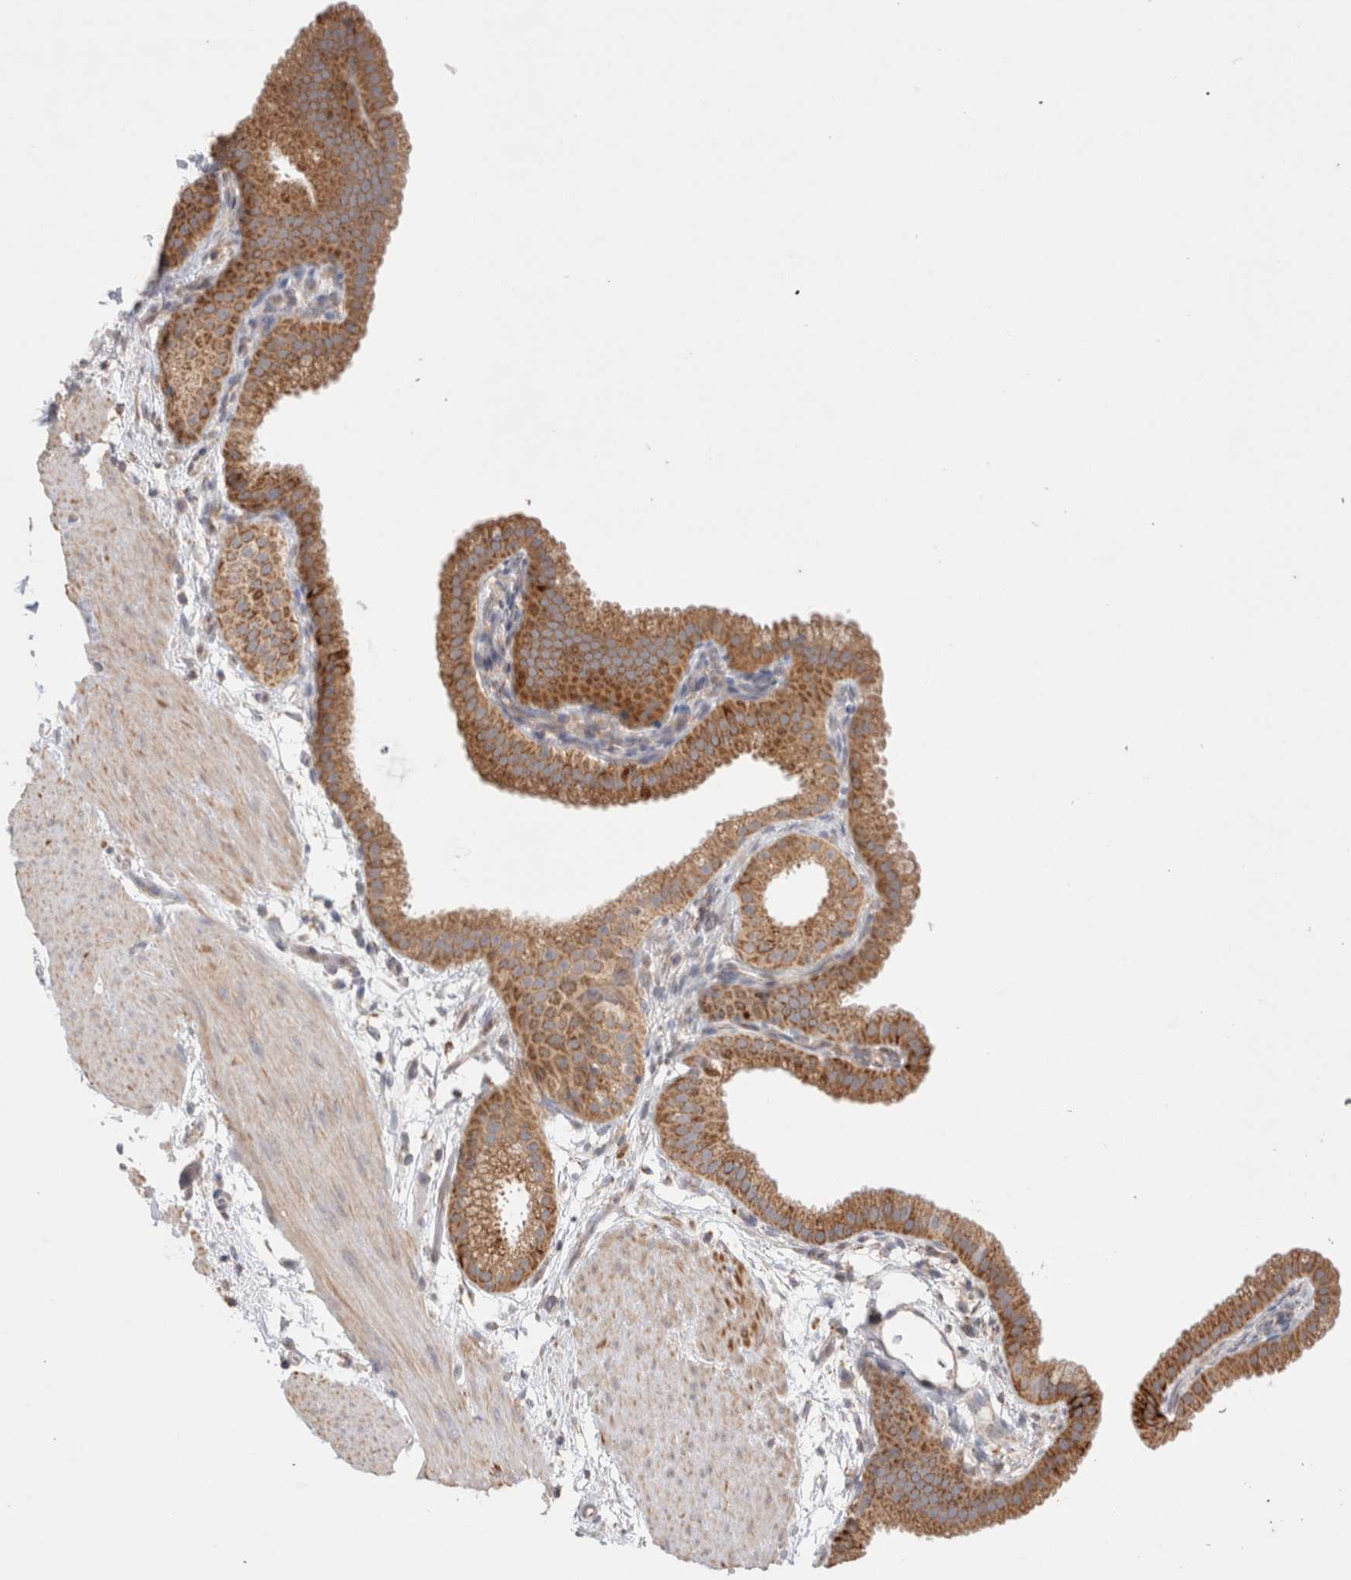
{"staining": {"intensity": "moderate", "quantity": ">75%", "location": "cytoplasmic/membranous"}, "tissue": "gallbladder", "cell_type": "Glandular cells", "image_type": "normal", "snomed": [{"axis": "morphology", "description": "Normal tissue, NOS"}, {"axis": "topography", "description": "Gallbladder"}], "caption": "This is an image of IHC staining of benign gallbladder, which shows moderate positivity in the cytoplasmic/membranous of glandular cells.", "gene": "NDOR1", "patient": {"sex": "female", "age": 64}}